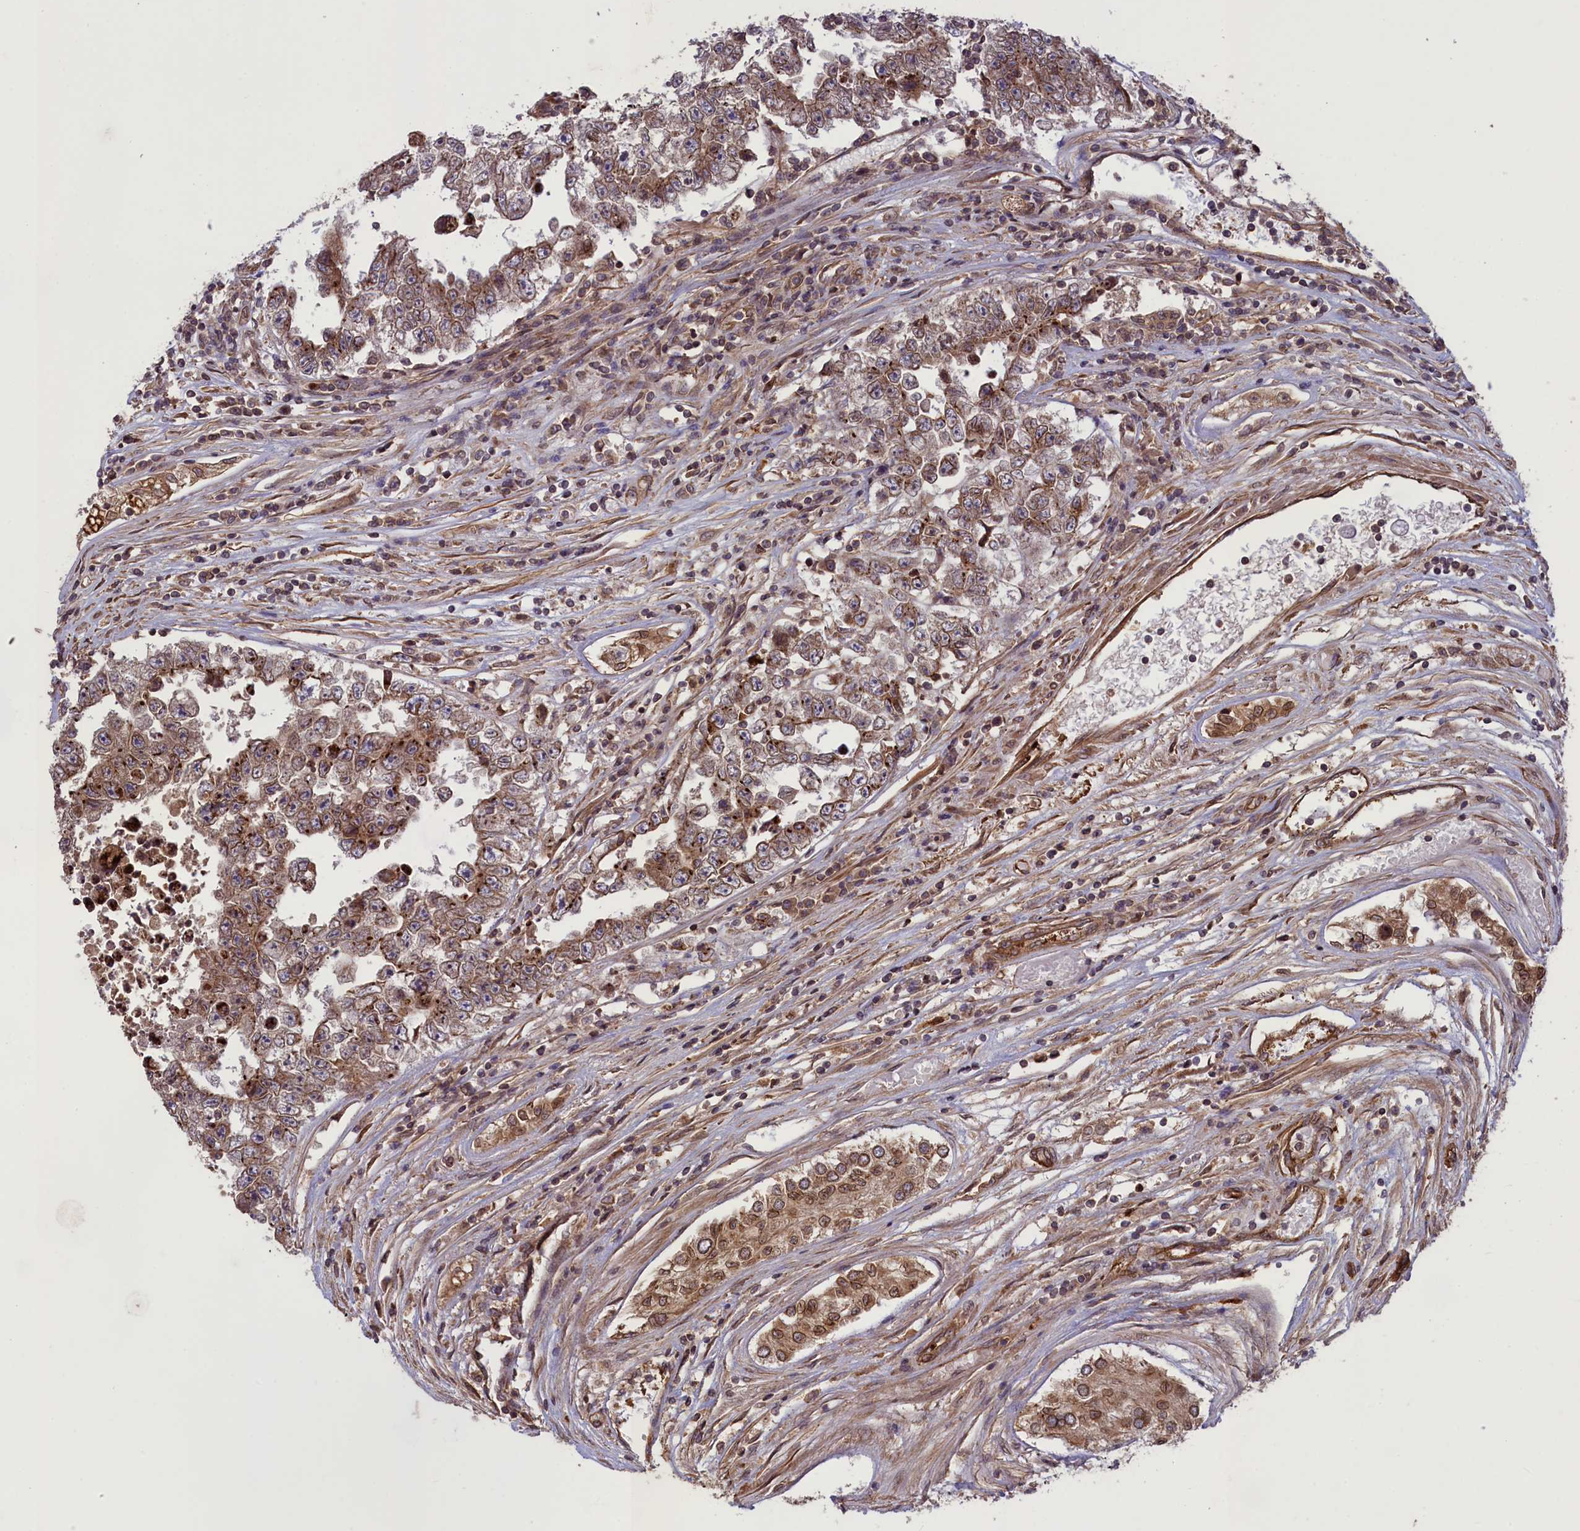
{"staining": {"intensity": "moderate", "quantity": ">75%", "location": "cytoplasmic/membranous"}, "tissue": "testis cancer", "cell_type": "Tumor cells", "image_type": "cancer", "snomed": [{"axis": "morphology", "description": "Carcinoma, Embryonal, NOS"}, {"axis": "topography", "description": "Testis"}], "caption": "Human testis cancer (embryonal carcinoma) stained with a brown dye shows moderate cytoplasmic/membranous positive positivity in approximately >75% of tumor cells.", "gene": "CCDC125", "patient": {"sex": "male", "age": 25}}